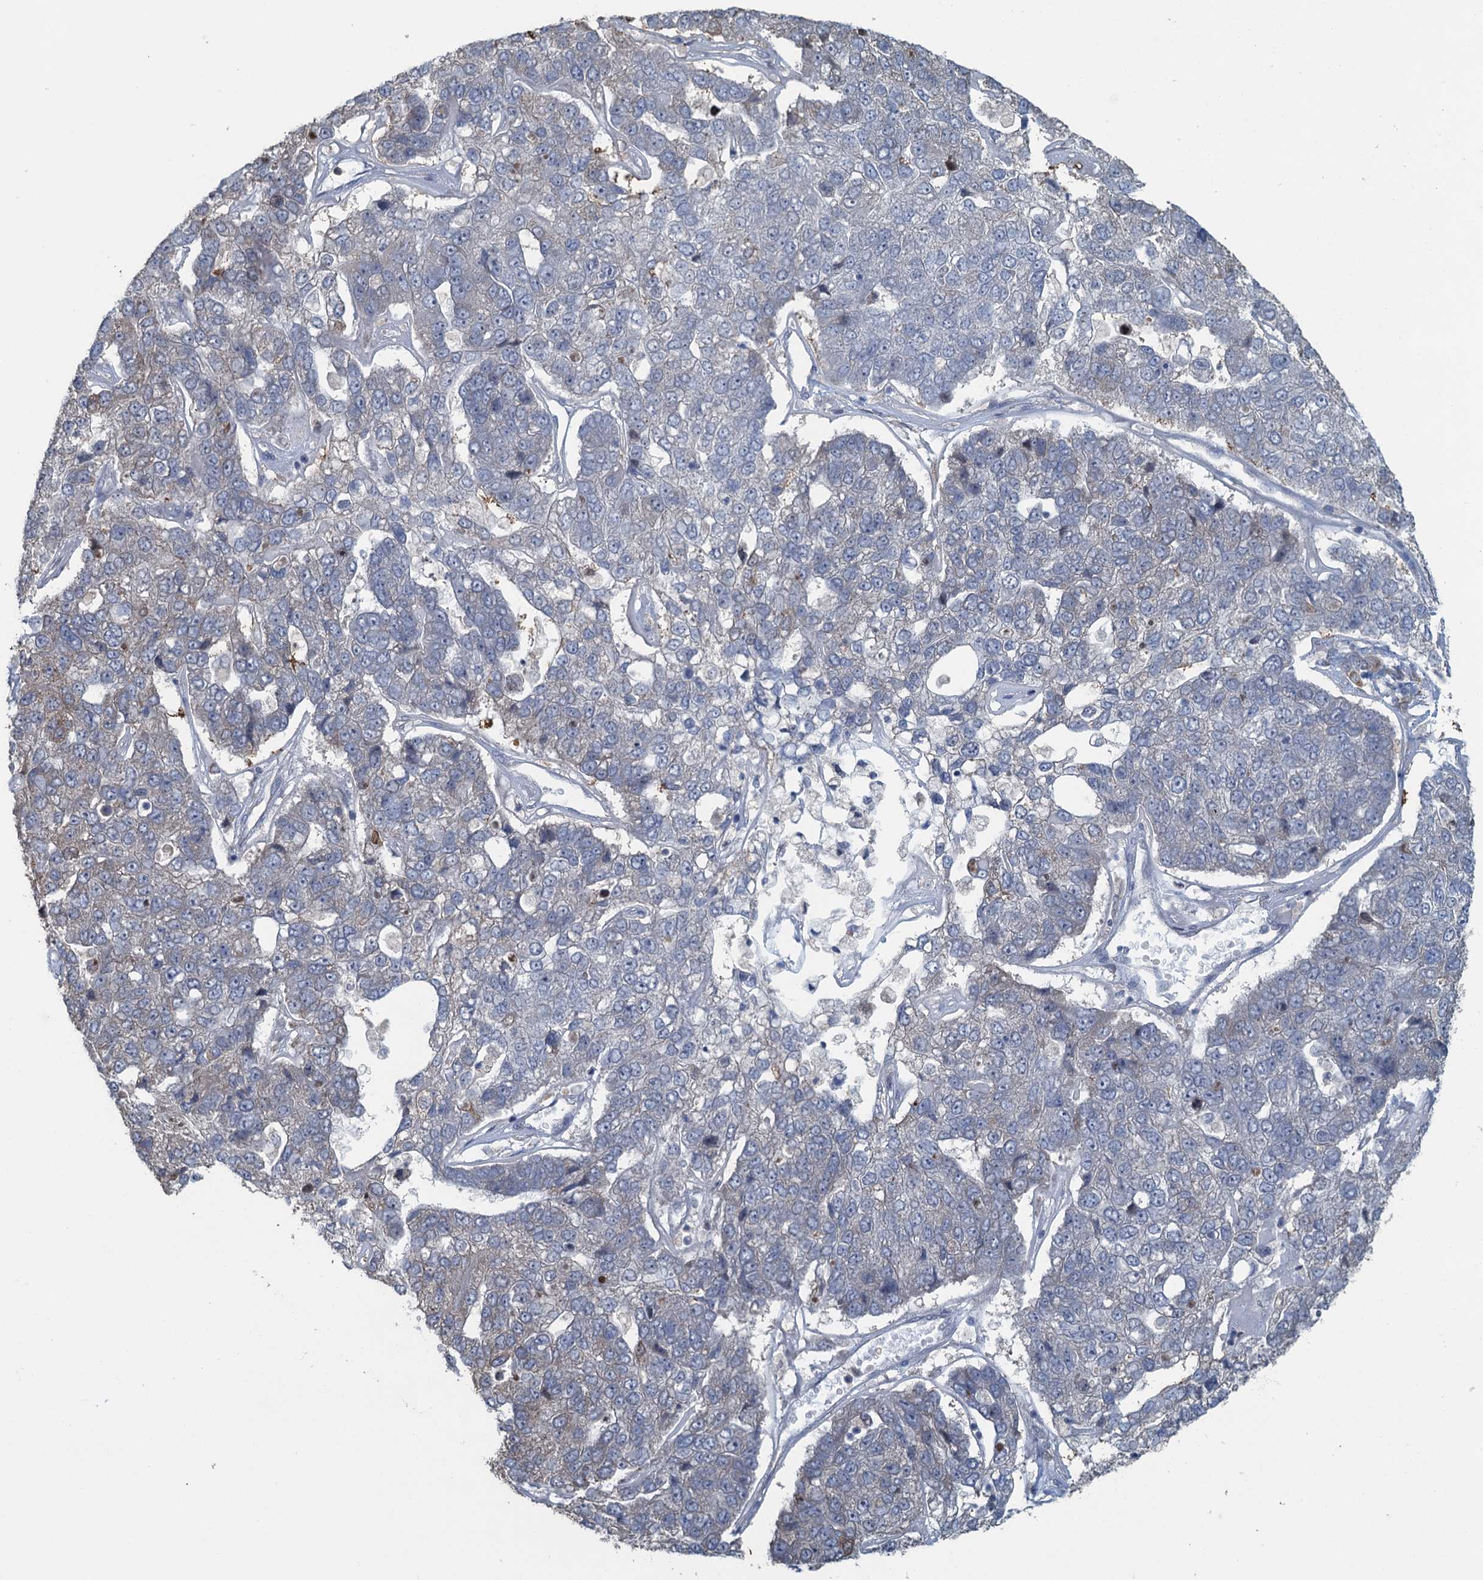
{"staining": {"intensity": "negative", "quantity": "none", "location": "none"}, "tissue": "pancreatic cancer", "cell_type": "Tumor cells", "image_type": "cancer", "snomed": [{"axis": "morphology", "description": "Adenocarcinoma, NOS"}, {"axis": "topography", "description": "Pancreas"}], "caption": "DAB immunohistochemical staining of human pancreatic cancer (adenocarcinoma) shows no significant expression in tumor cells.", "gene": "TEX35", "patient": {"sex": "female", "age": 61}}